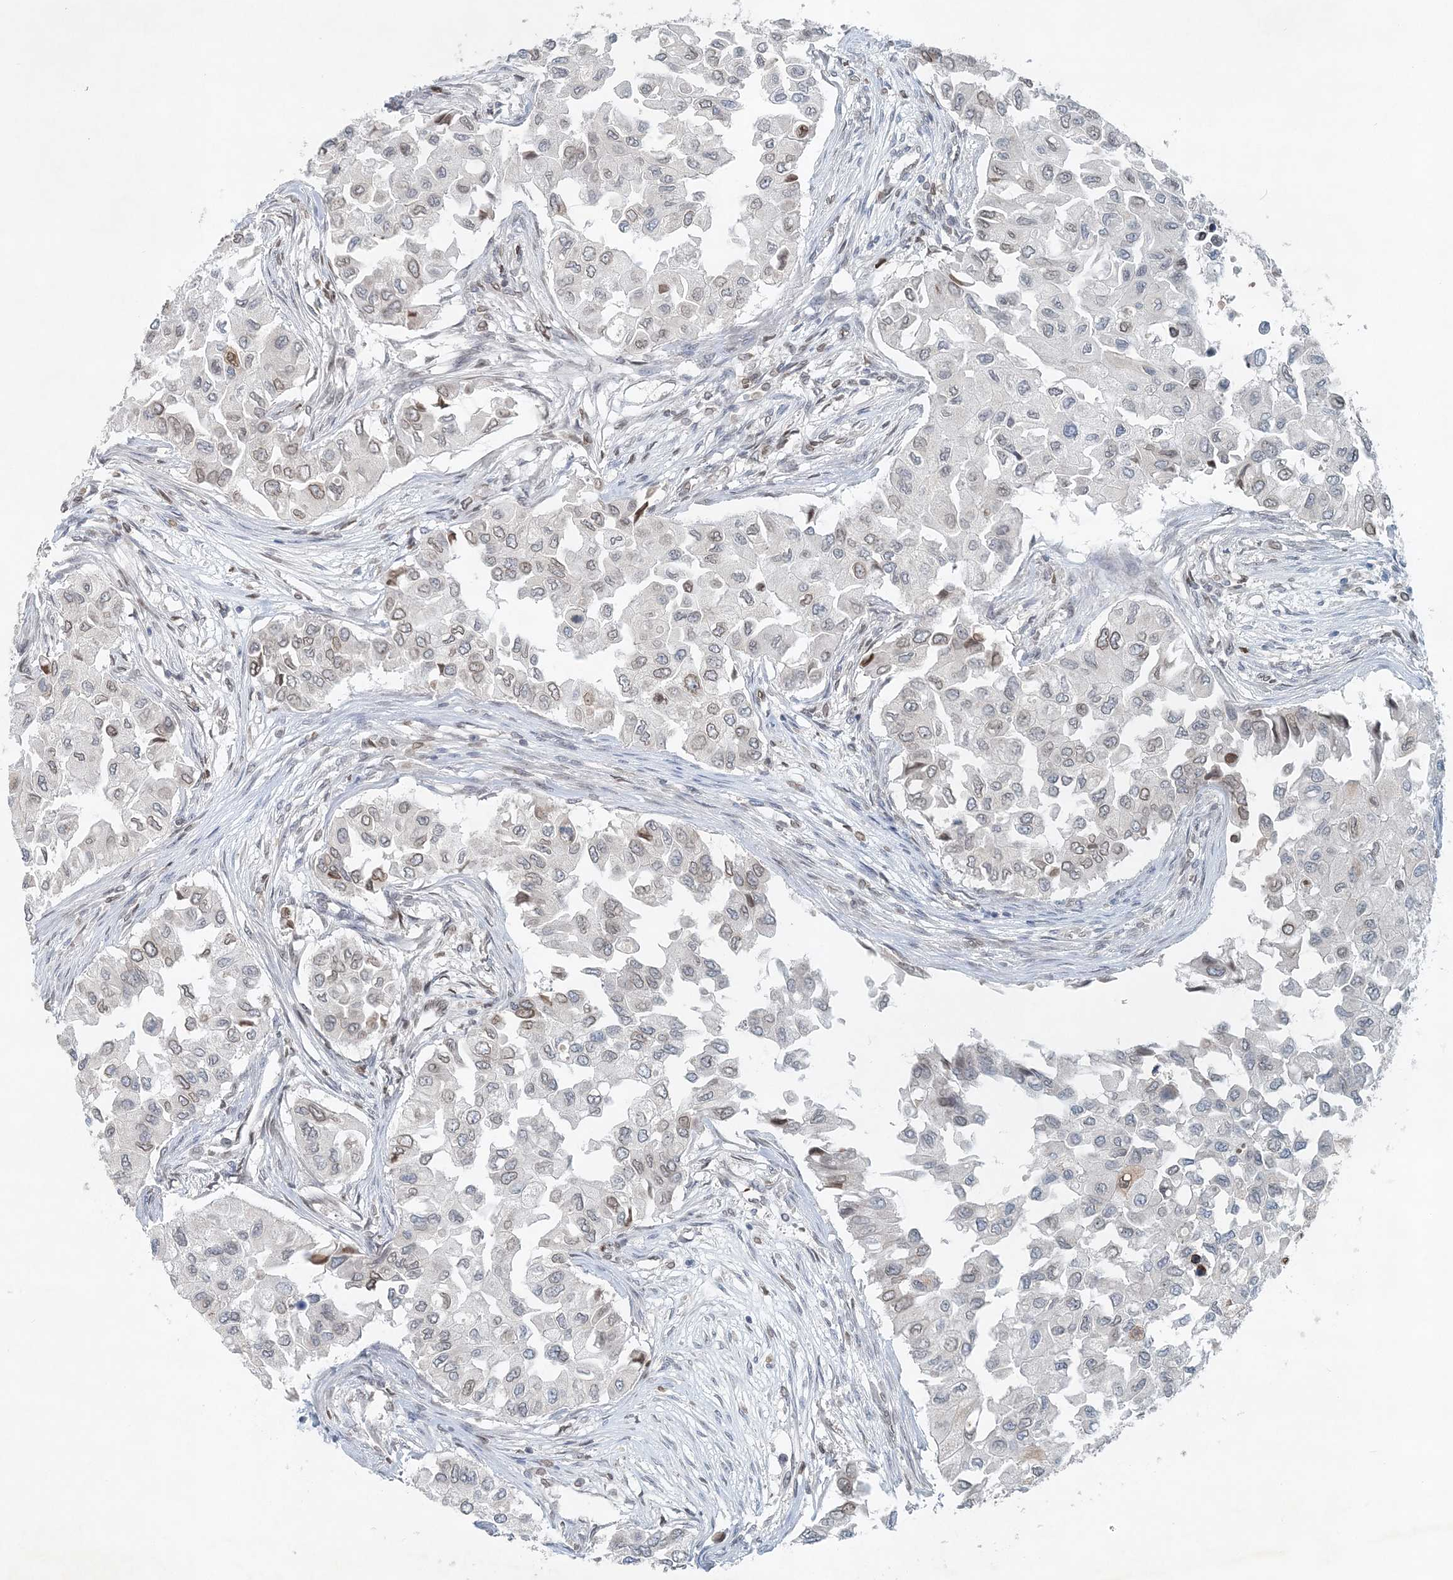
{"staining": {"intensity": "weak", "quantity": "<25%", "location": "cytoplasmic/membranous,nuclear"}, "tissue": "breast cancer", "cell_type": "Tumor cells", "image_type": "cancer", "snomed": [{"axis": "morphology", "description": "Normal tissue, NOS"}, {"axis": "morphology", "description": "Duct carcinoma"}, {"axis": "topography", "description": "Breast"}], "caption": "High power microscopy micrograph of an immunohistochemistry photomicrograph of breast cancer (infiltrating ductal carcinoma), revealing no significant expression in tumor cells.", "gene": "NUP54", "patient": {"sex": "female", "age": 49}}